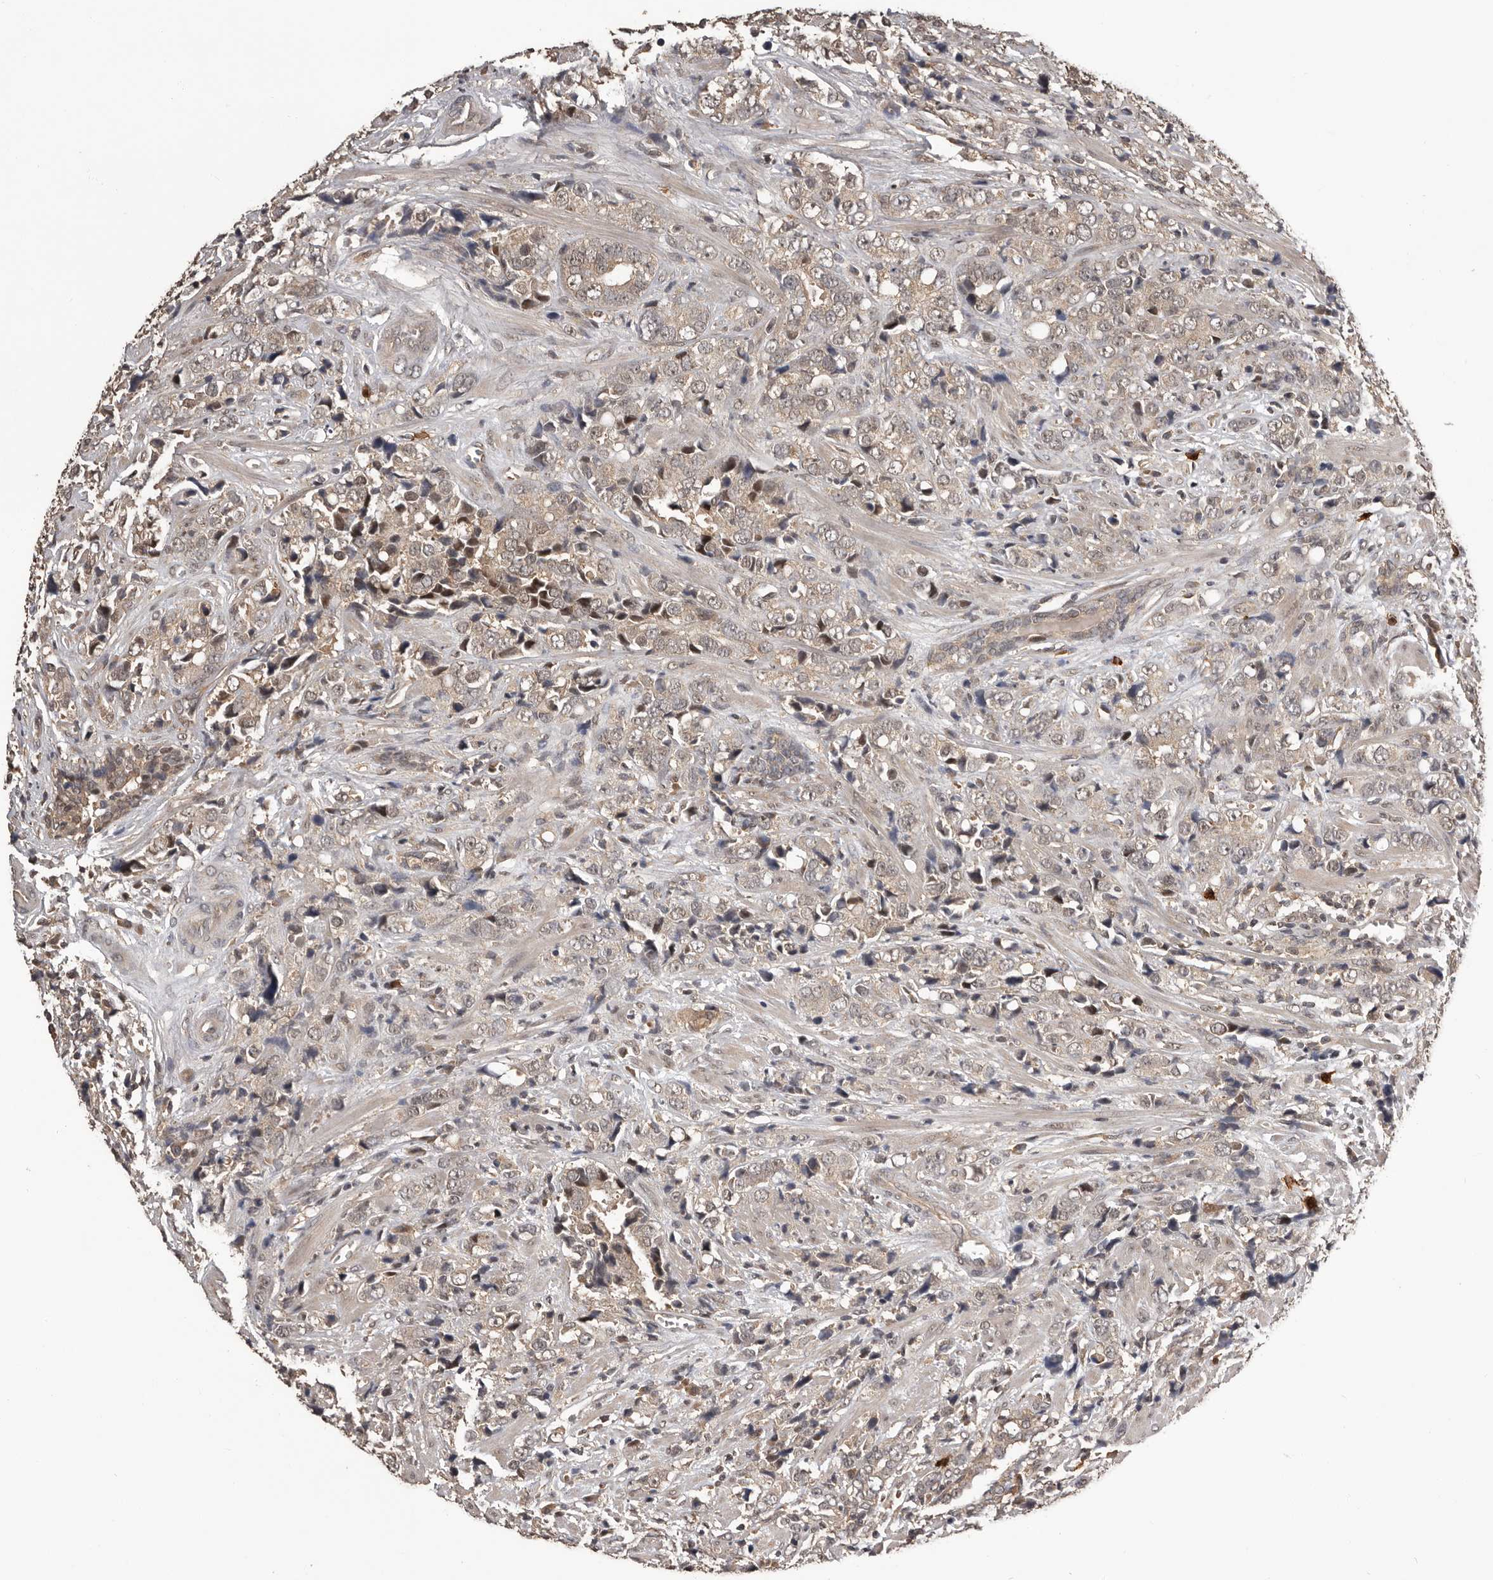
{"staining": {"intensity": "weak", "quantity": ">75%", "location": "cytoplasmic/membranous"}, "tissue": "prostate cancer", "cell_type": "Tumor cells", "image_type": "cancer", "snomed": [{"axis": "morphology", "description": "Adenocarcinoma, High grade"}, {"axis": "topography", "description": "Prostate"}], "caption": "The histopathology image demonstrates staining of adenocarcinoma (high-grade) (prostate), revealing weak cytoplasmic/membranous protein staining (brown color) within tumor cells. The staining was performed using DAB (3,3'-diaminobenzidine), with brown indicating positive protein expression. Nuclei are stained blue with hematoxylin.", "gene": "VPS37A", "patient": {"sex": "male", "age": 71}}